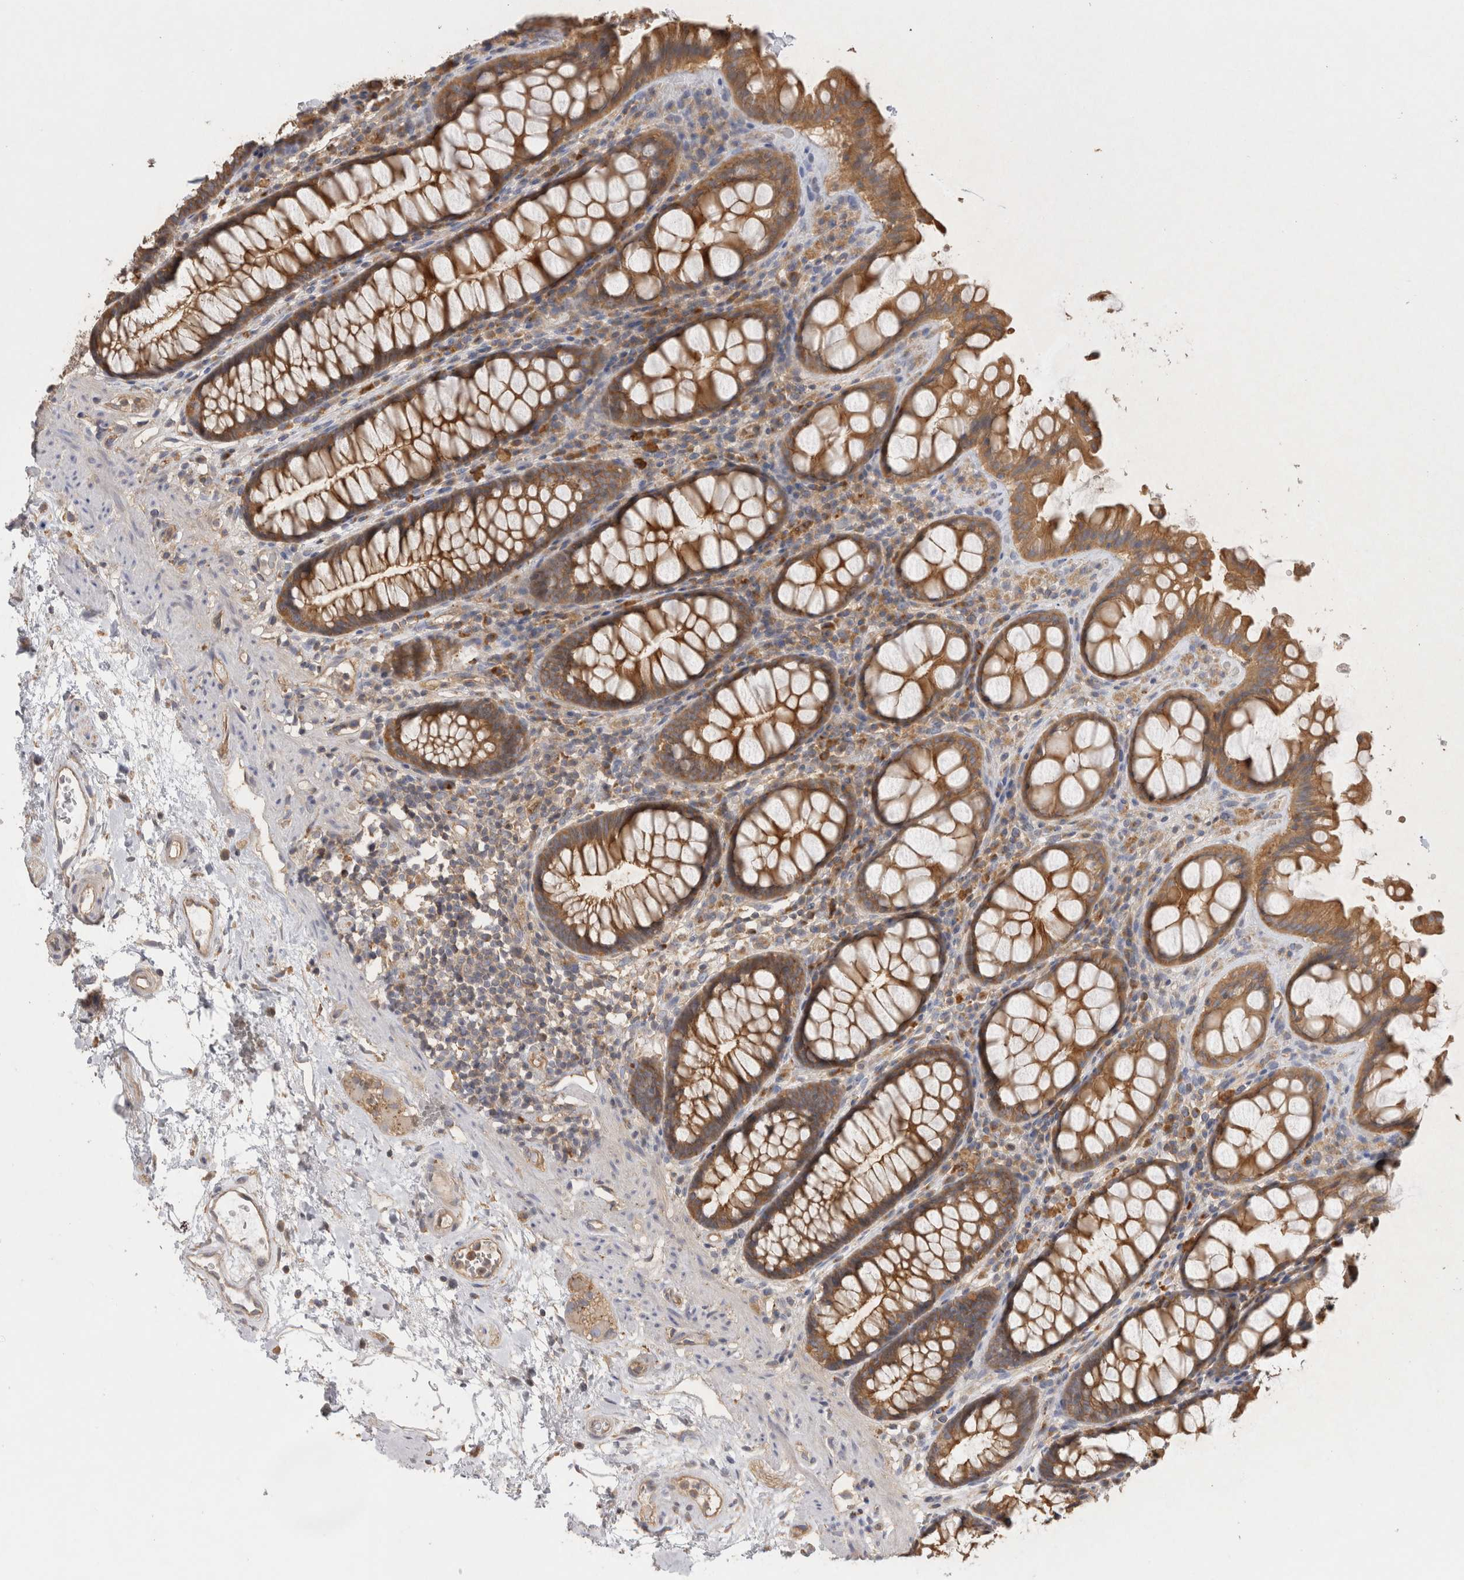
{"staining": {"intensity": "moderate", "quantity": ">75%", "location": "cytoplasmic/membranous"}, "tissue": "rectum", "cell_type": "Glandular cells", "image_type": "normal", "snomed": [{"axis": "morphology", "description": "Normal tissue, NOS"}, {"axis": "topography", "description": "Rectum"}], "caption": "Moderate cytoplasmic/membranous expression is present in approximately >75% of glandular cells in unremarkable rectum.", "gene": "CHMP6", "patient": {"sex": "male", "age": 64}}